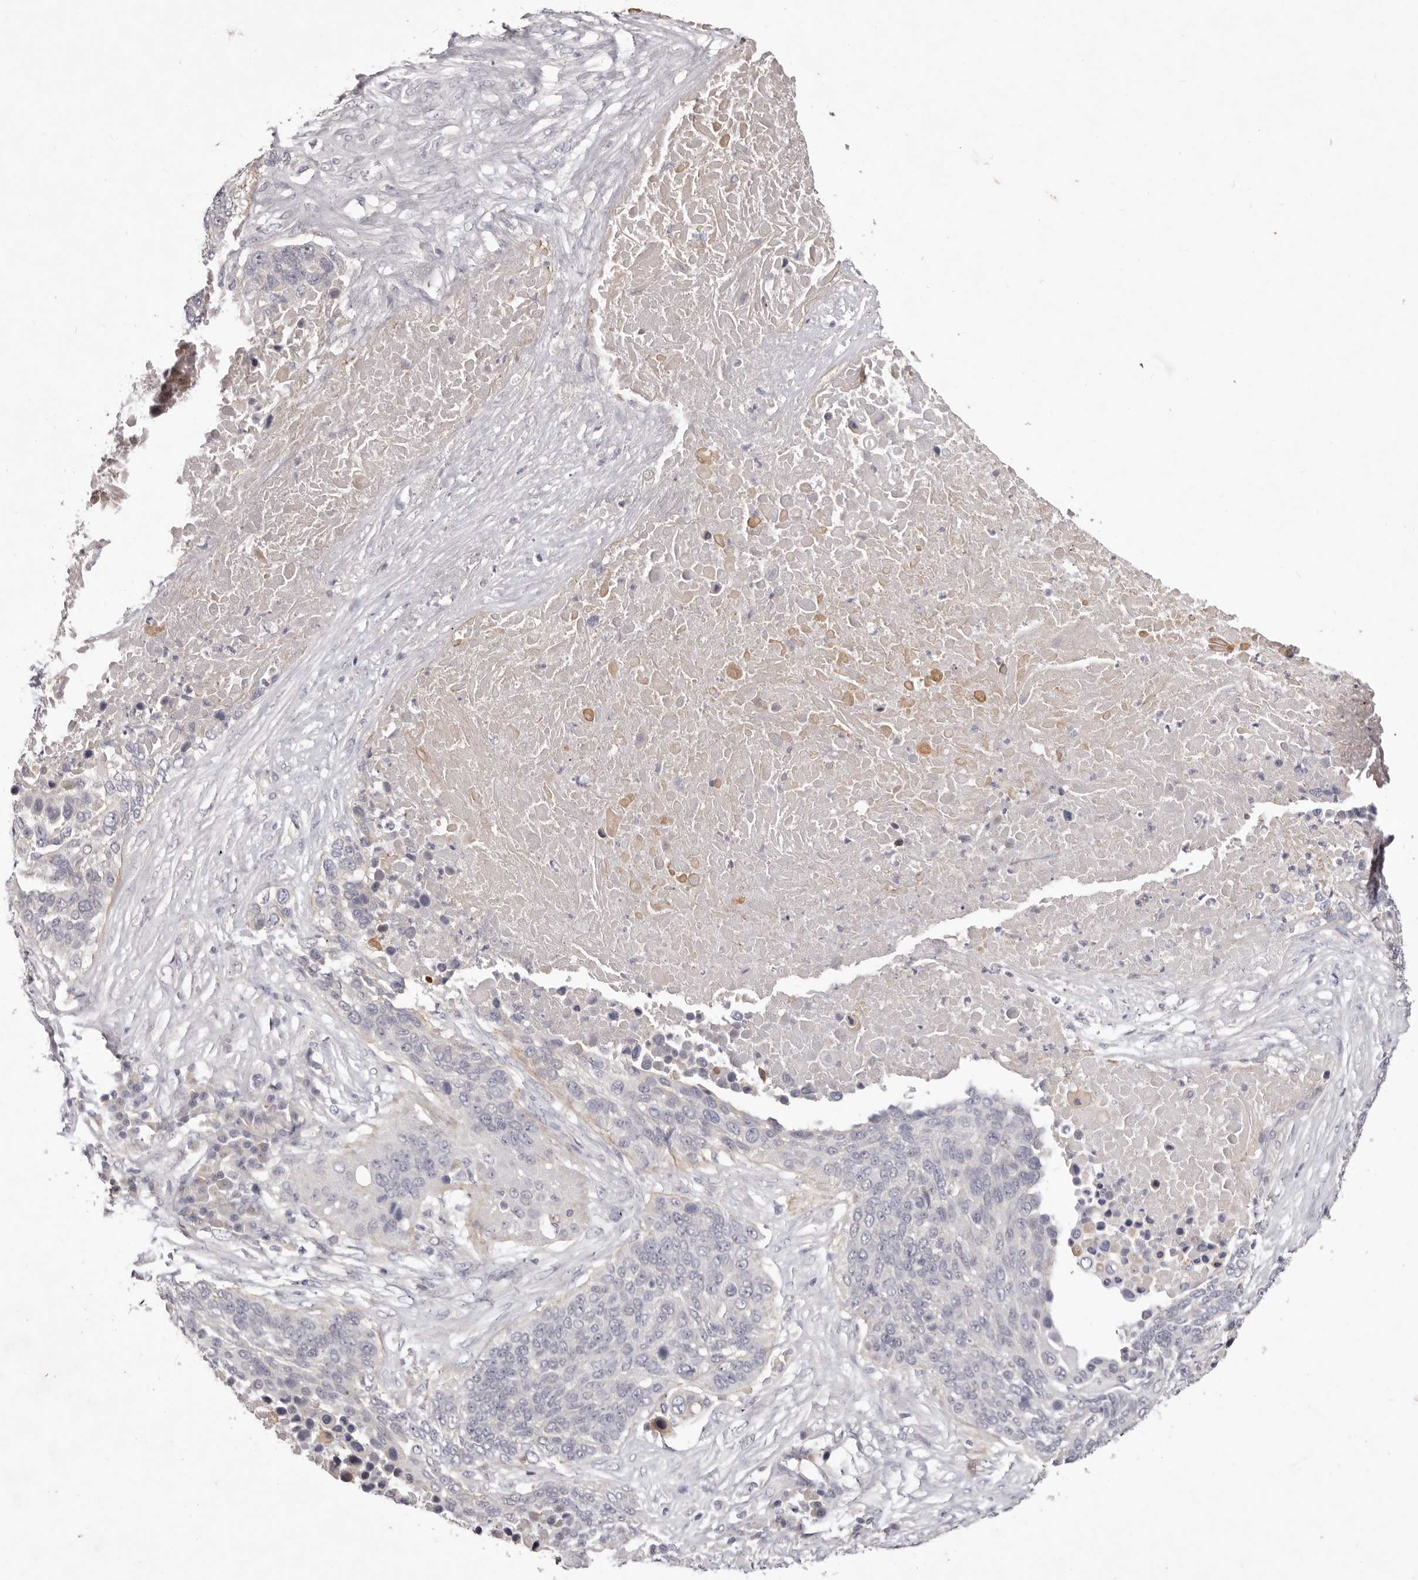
{"staining": {"intensity": "negative", "quantity": "none", "location": "none"}, "tissue": "lung cancer", "cell_type": "Tumor cells", "image_type": "cancer", "snomed": [{"axis": "morphology", "description": "Squamous cell carcinoma, NOS"}, {"axis": "topography", "description": "Lung"}], "caption": "Squamous cell carcinoma (lung) stained for a protein using immunohistochemistry exhibits no expression tumor cells.", "gene": "GARNL3", "patient": {"sex": "male", "age": 66}}